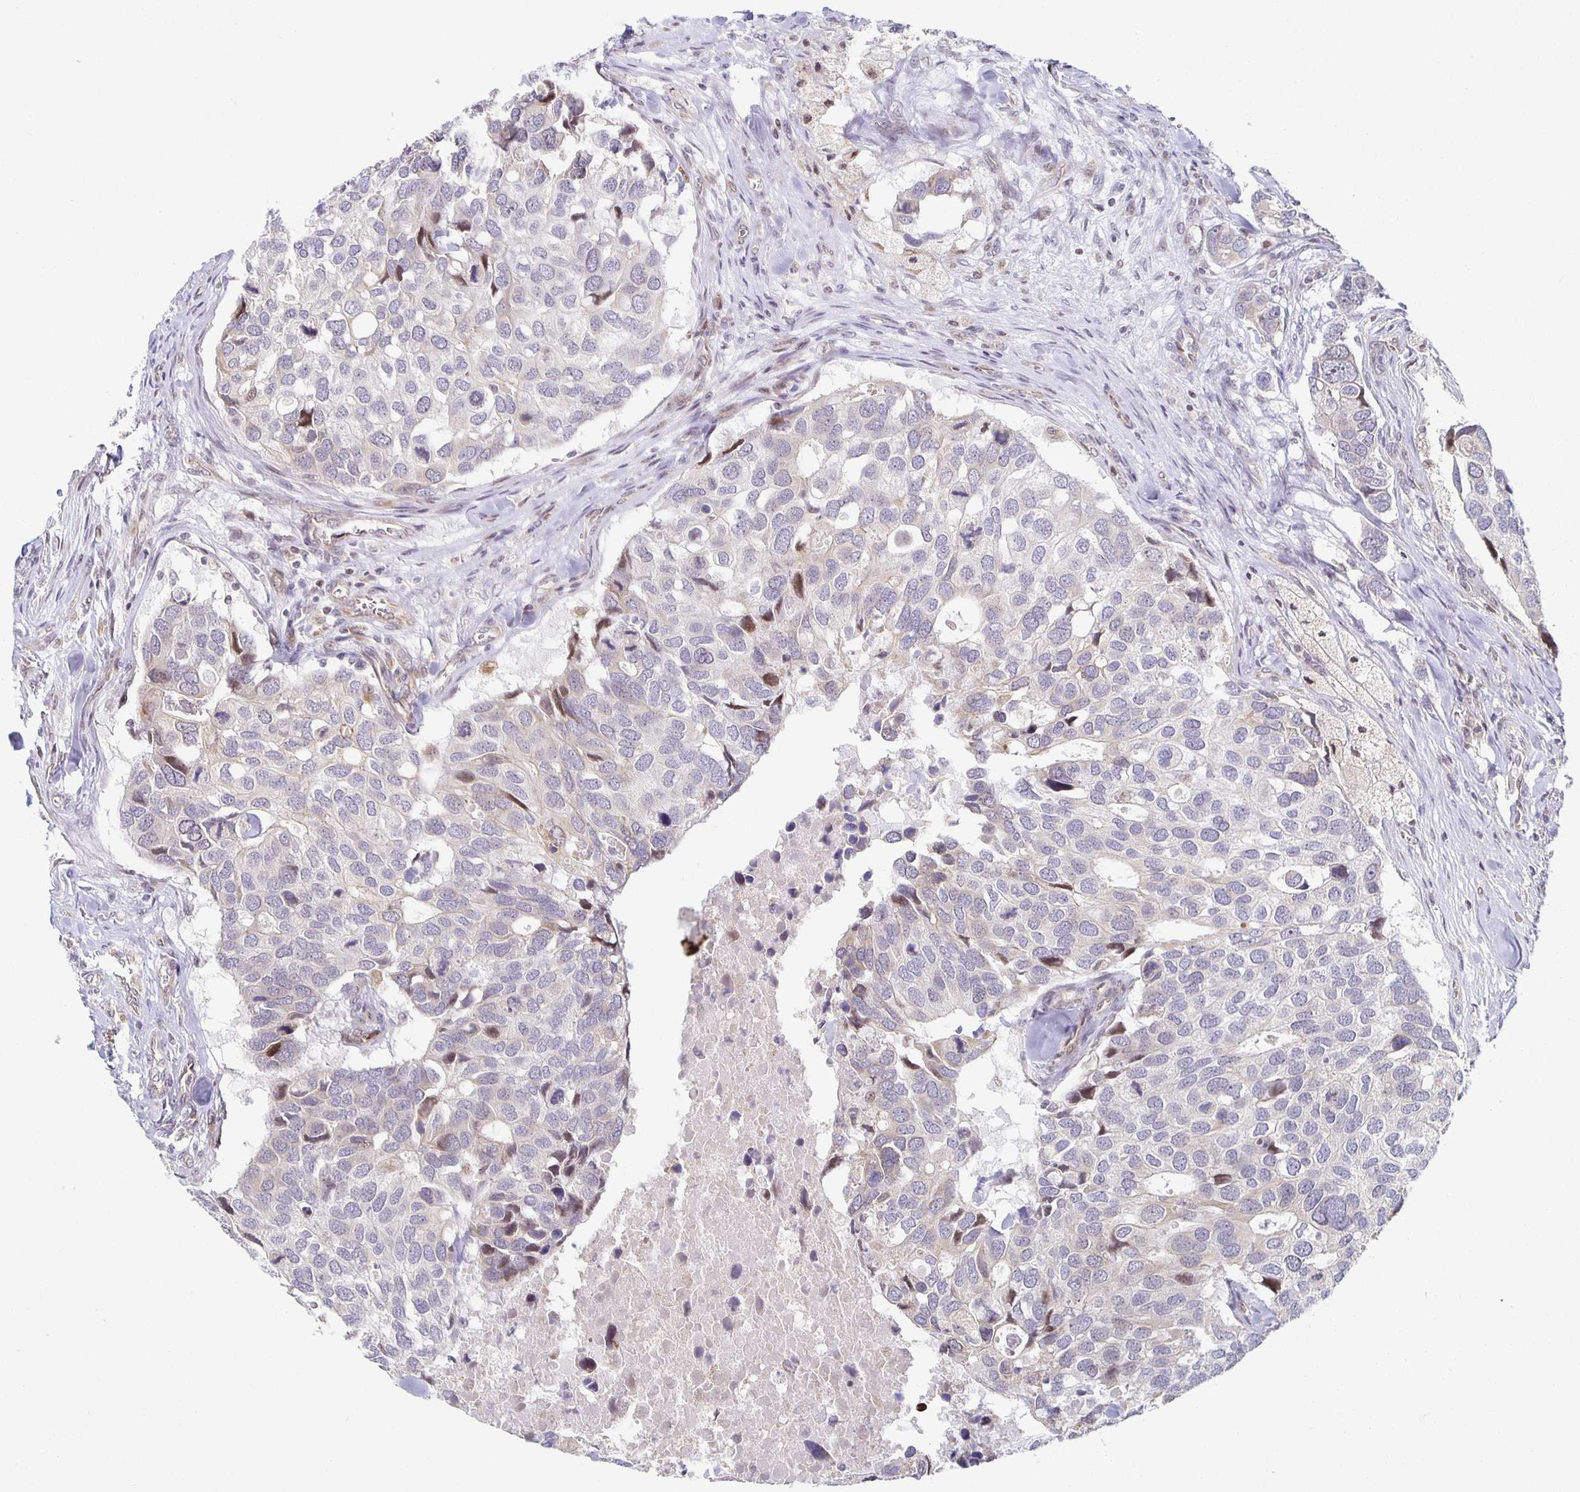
{"staining": {"intensity": "moderate", "quantity": "<25%", "location": "nuclear"}, "tissue": "breast cancer", "cell_type": "Tumor cells", "image_type": "cancer", "snomed": [{"axis": "morphology", "description": "Duct carcinoma"}, {"axis": "topography", "description": "Breast"}], "caption": "There is low levels of moderate nuclear positivity in tumor cells of infiltrating ductal carcinoma (breast), as demonstrated by immunohistochemical staining (brown color).", "gene": "HCFC1R1", "patient": {"sex": "female", "age": 83}}